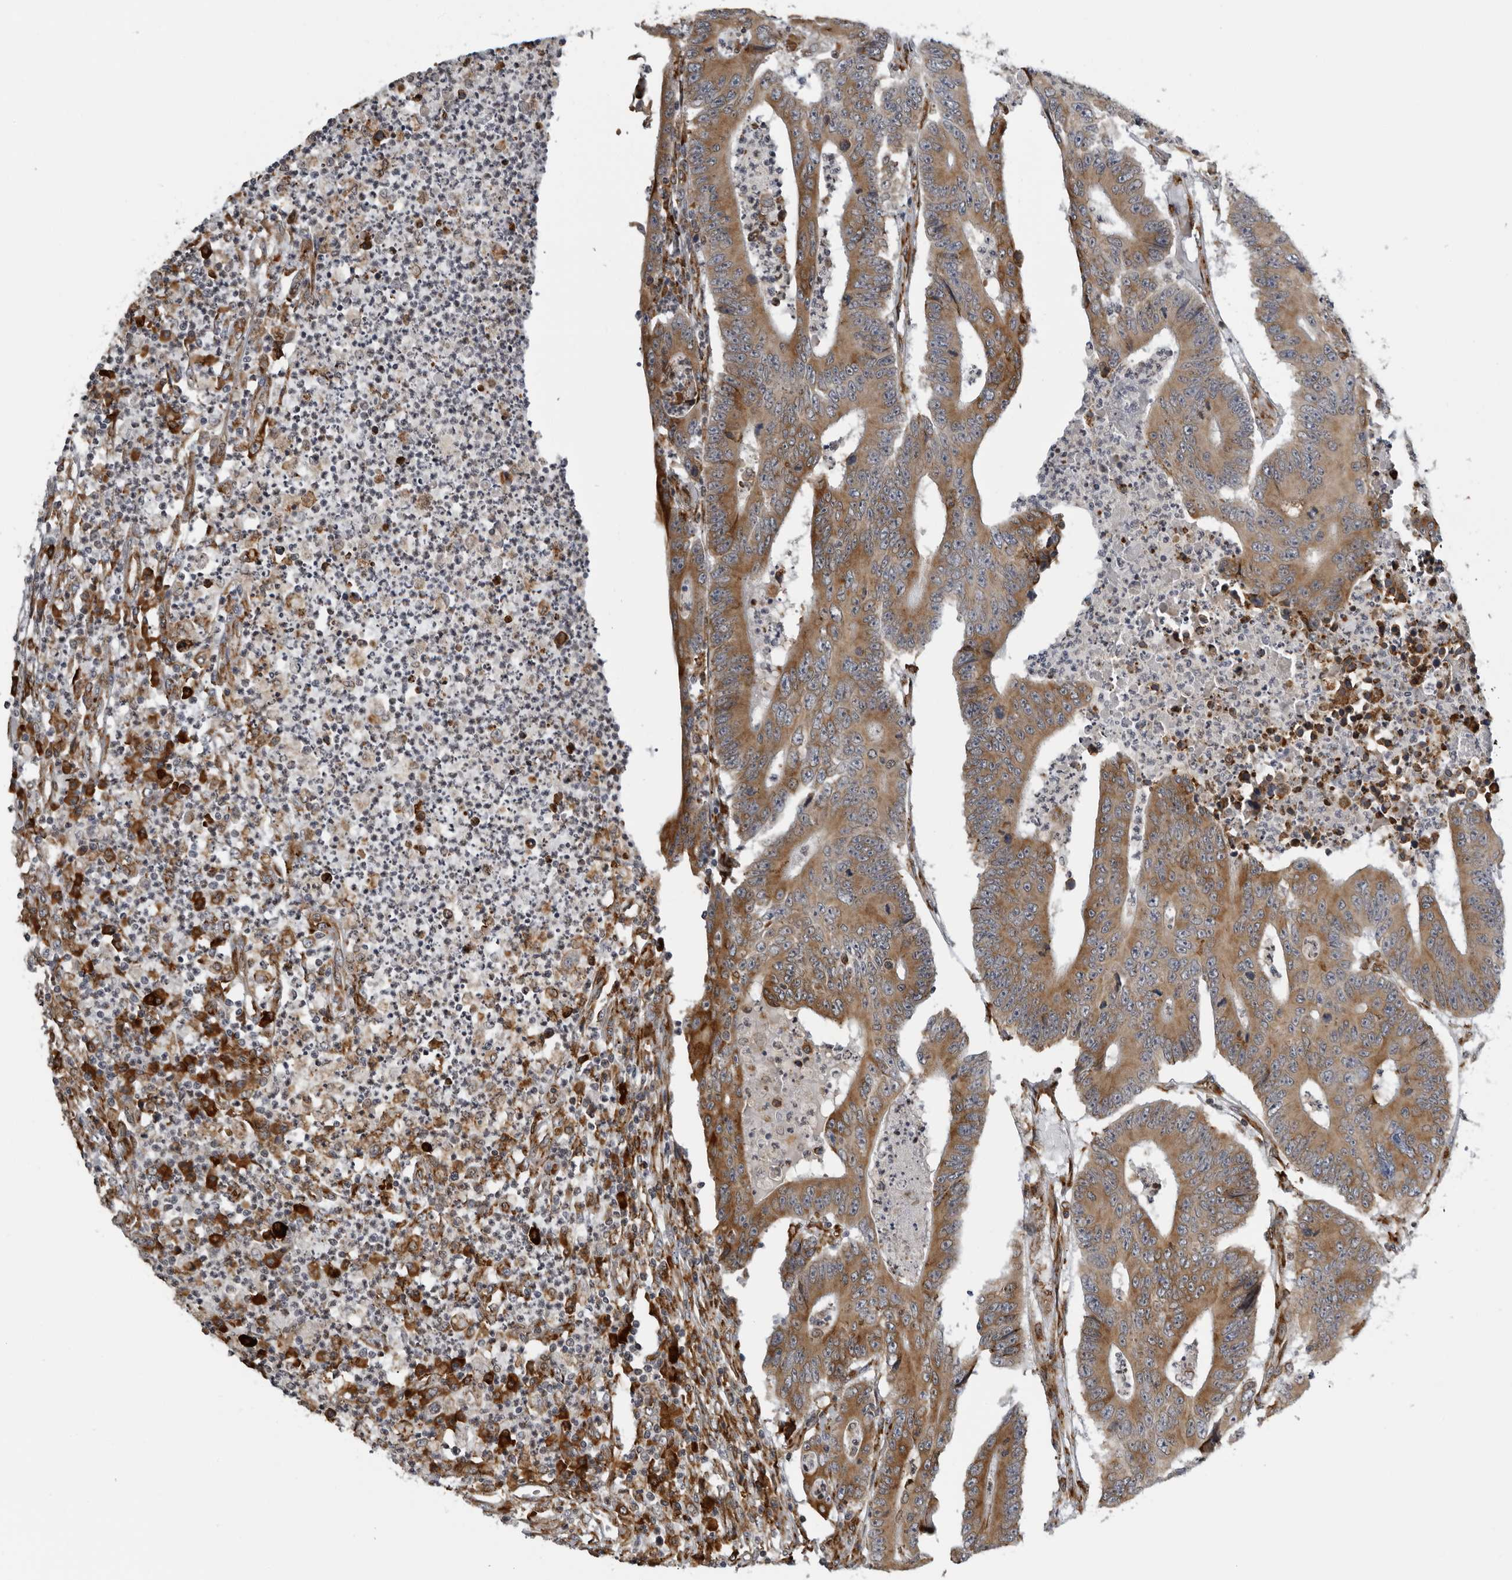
{"staining": {"intensity": "moderate", "quantity": ">75%", "location": "cytoplasmic/membranous"}, "tissue": "colorectal cancer", "cell_type": "Tumor cells", "image_type": "cancer", "snomed": [{"axis": "morphology", "description": "Adenocarcinoma, NOS"}, {"axis": "topography", "description": "Colon"}], "caption": "Protein staining shows moderate cytoplasmic/membranous positivity in approximately >75% of tumor cells in colorectal cancer (adenocarcinoma).", "gene": "ALPK2", "patient": {"sex": "male", "age": 83}}